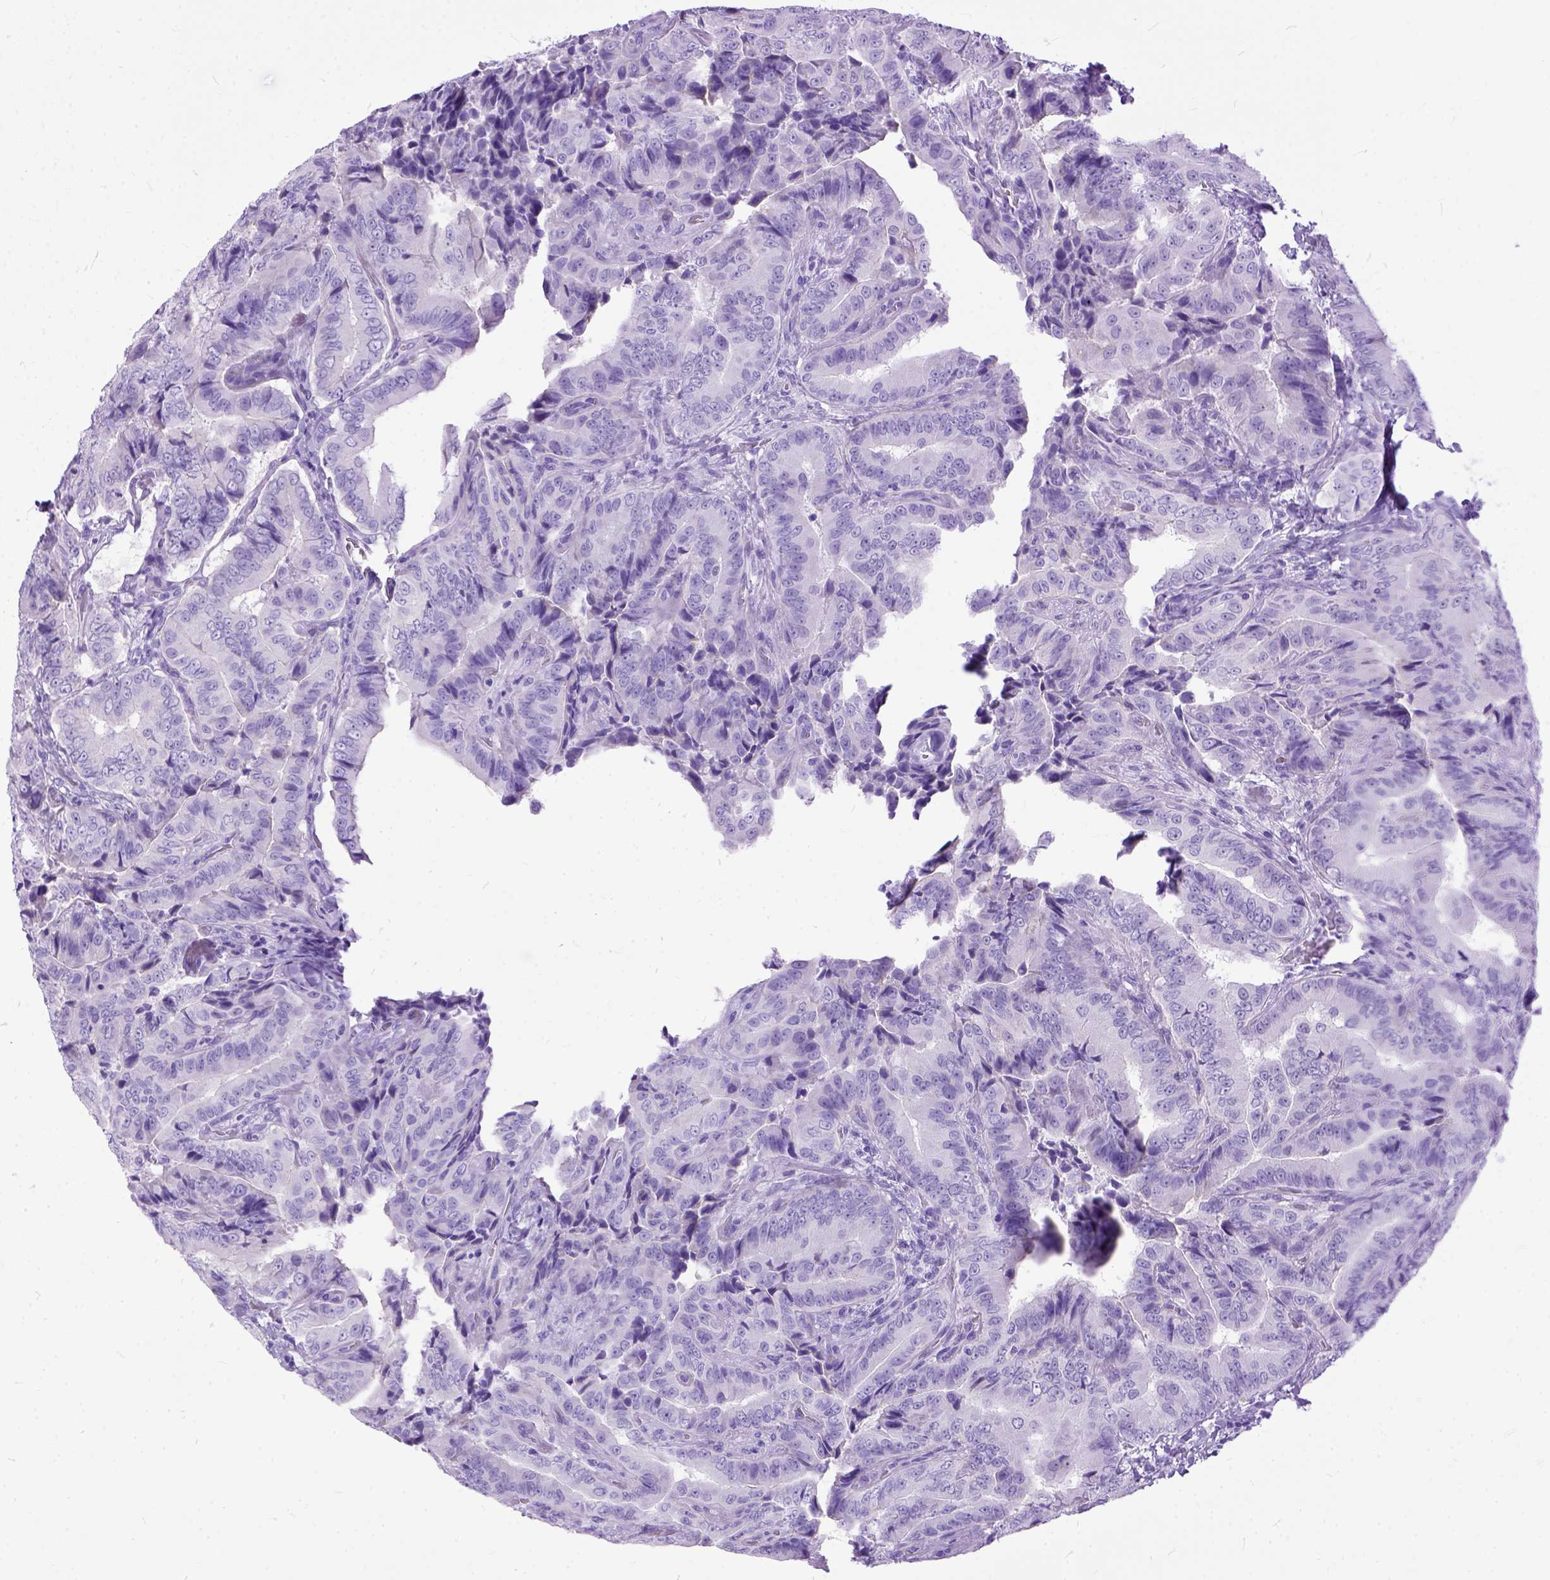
{"staining": {"intensity": "negative", "quantity": "none", "location": "none"}, "tissue": "thyroid cancer", "cell_type": "Tumor cells", "image_type": "cancer", "snomed": [{"axis": "morphology", "description": "Papillary adenocarcinoma, NOS"}, {"axis": "topography", "description": "Thyroid gland"}], "caption": "Histopathology image shows no significant protein positivity in tumor cells of thyroid cancer. Brightfield microscopy of IHC stained with DAB (brown) and hematoxylin (blue), captured at high magnification.", "gene": "GNGT1", "patient": {"sex": "male", "age": 61}}